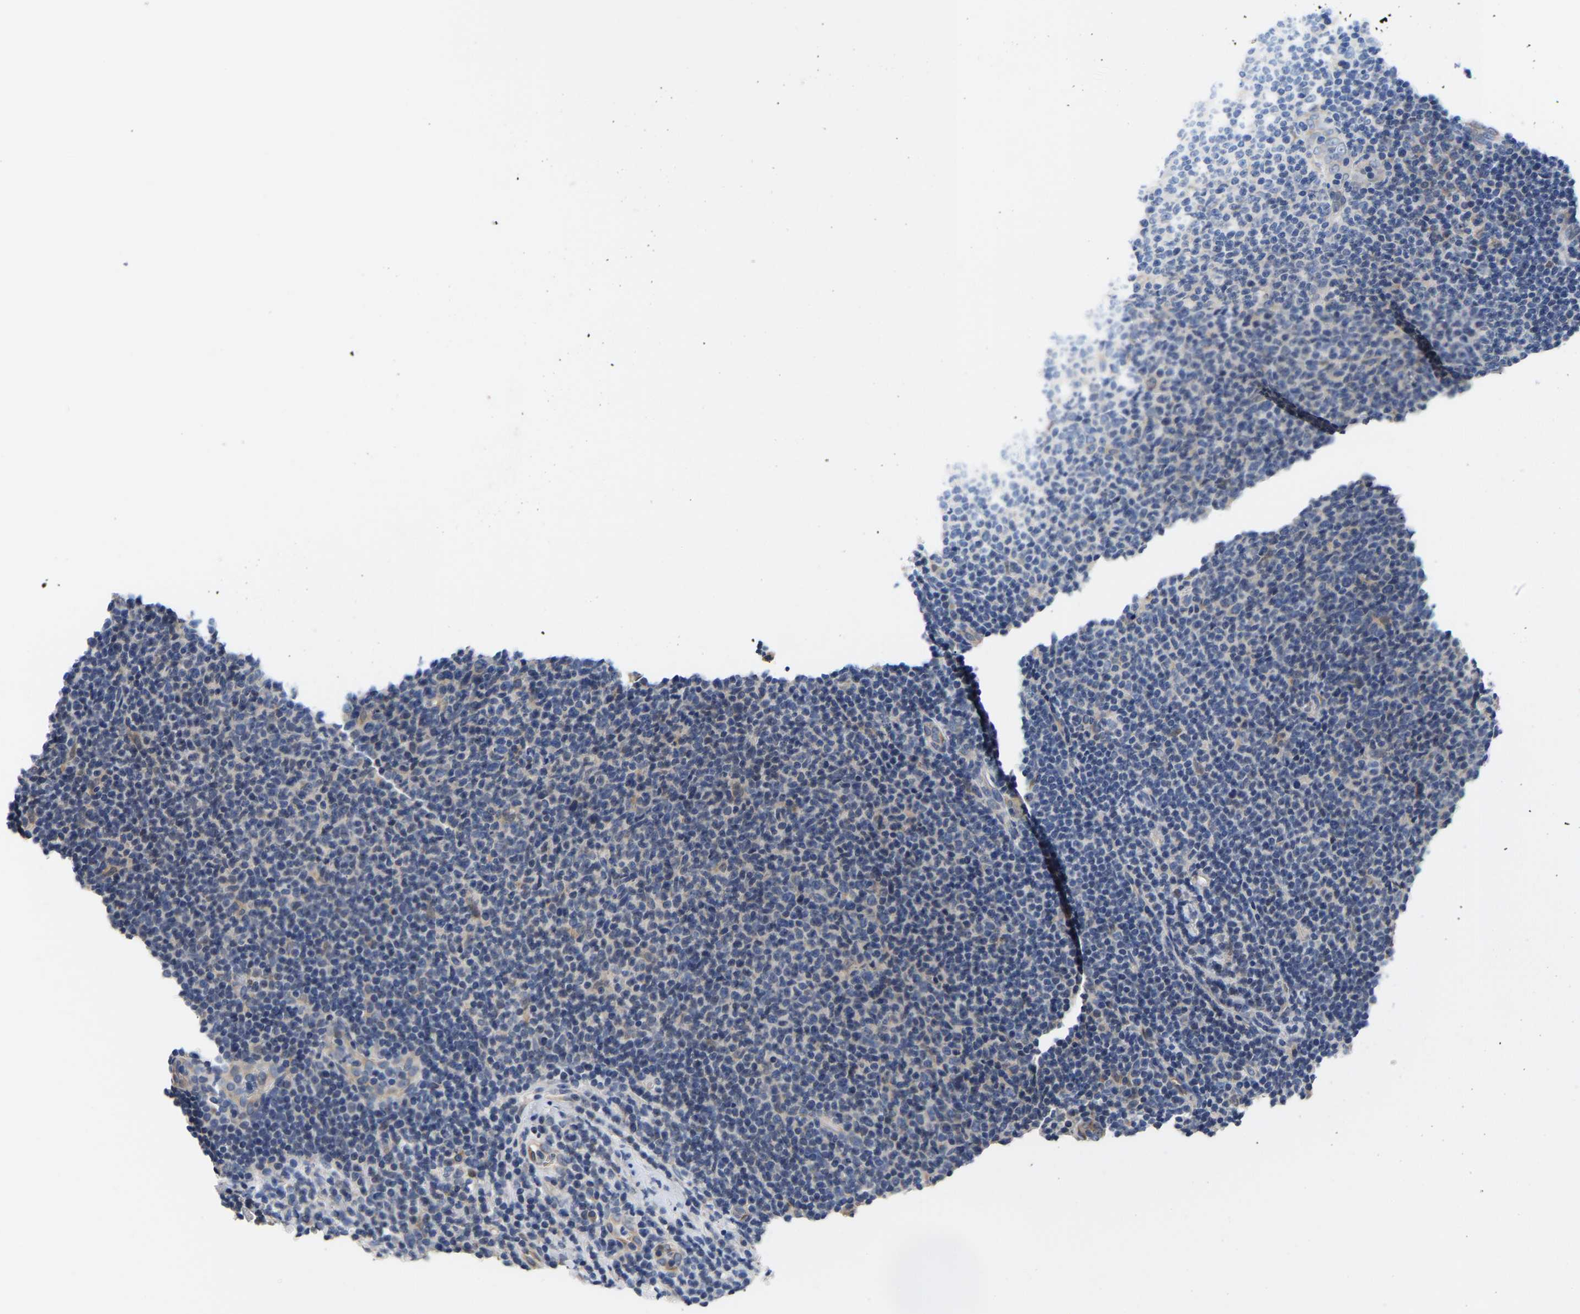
{"staining": {"intensity": "weak", "quantity": "<25%", "location": "cytoplasmic/membranous"}, "tissue": "lymphoma", "cell_type": "Tumor cells", "image_type": "cancer", "snomed": [{"axis": "morphology", "description": "Malignant lymphoma, non-Hodgkin's type, Low grade"}, {"axis": "topography", "description": "Lymph node"}], "caption": "This is an IHC photomicrograph of human lymphoma. There is no positivity in tumor cells.", "gene": "RINT1", "patient": {"sex": "male", "age": 66}}